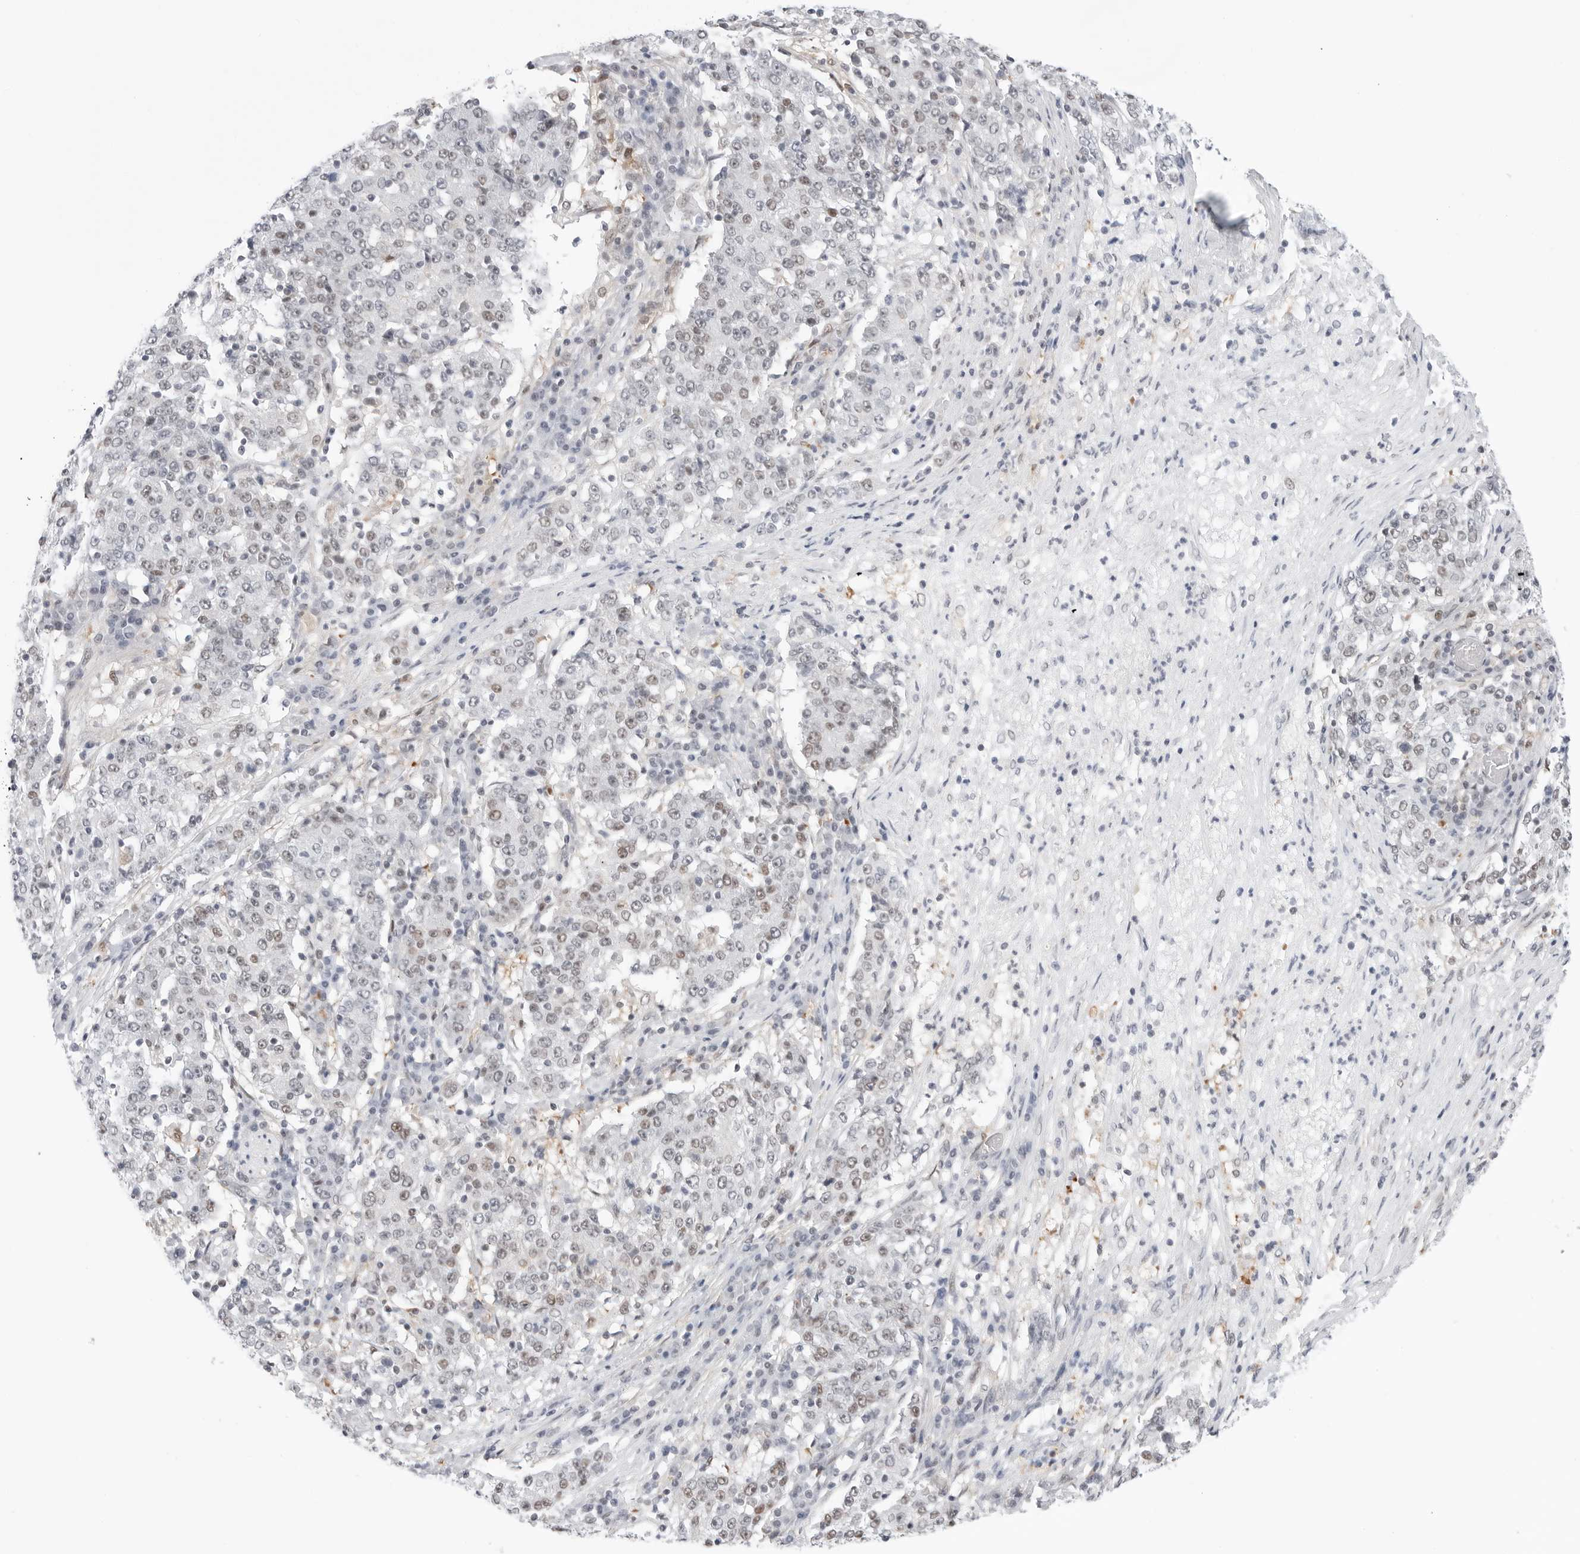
{"staining": {"intensity": "weak", "quantity": "<25%", "location": "nuclear"}, "tissue": "stomach cancer", "cell_type": "Tumor cells", "image_type": "cancer", "snomed": [{"axis": "morphology", "description": "Adenocarcinoma, NOS"}, {"axis": "topography", "description": "Stomach"}], "caption": "High magnification brightfield microscopy of adenocarcinoma (stomach) stained with DAB (3,3'-diaminobenzidine) (brown) and counterstained with hematoxylin (blue): tumor cells show no significant positivity.", "gene": "C1orf162", "patient": {"sex": "male", "age": 59}}